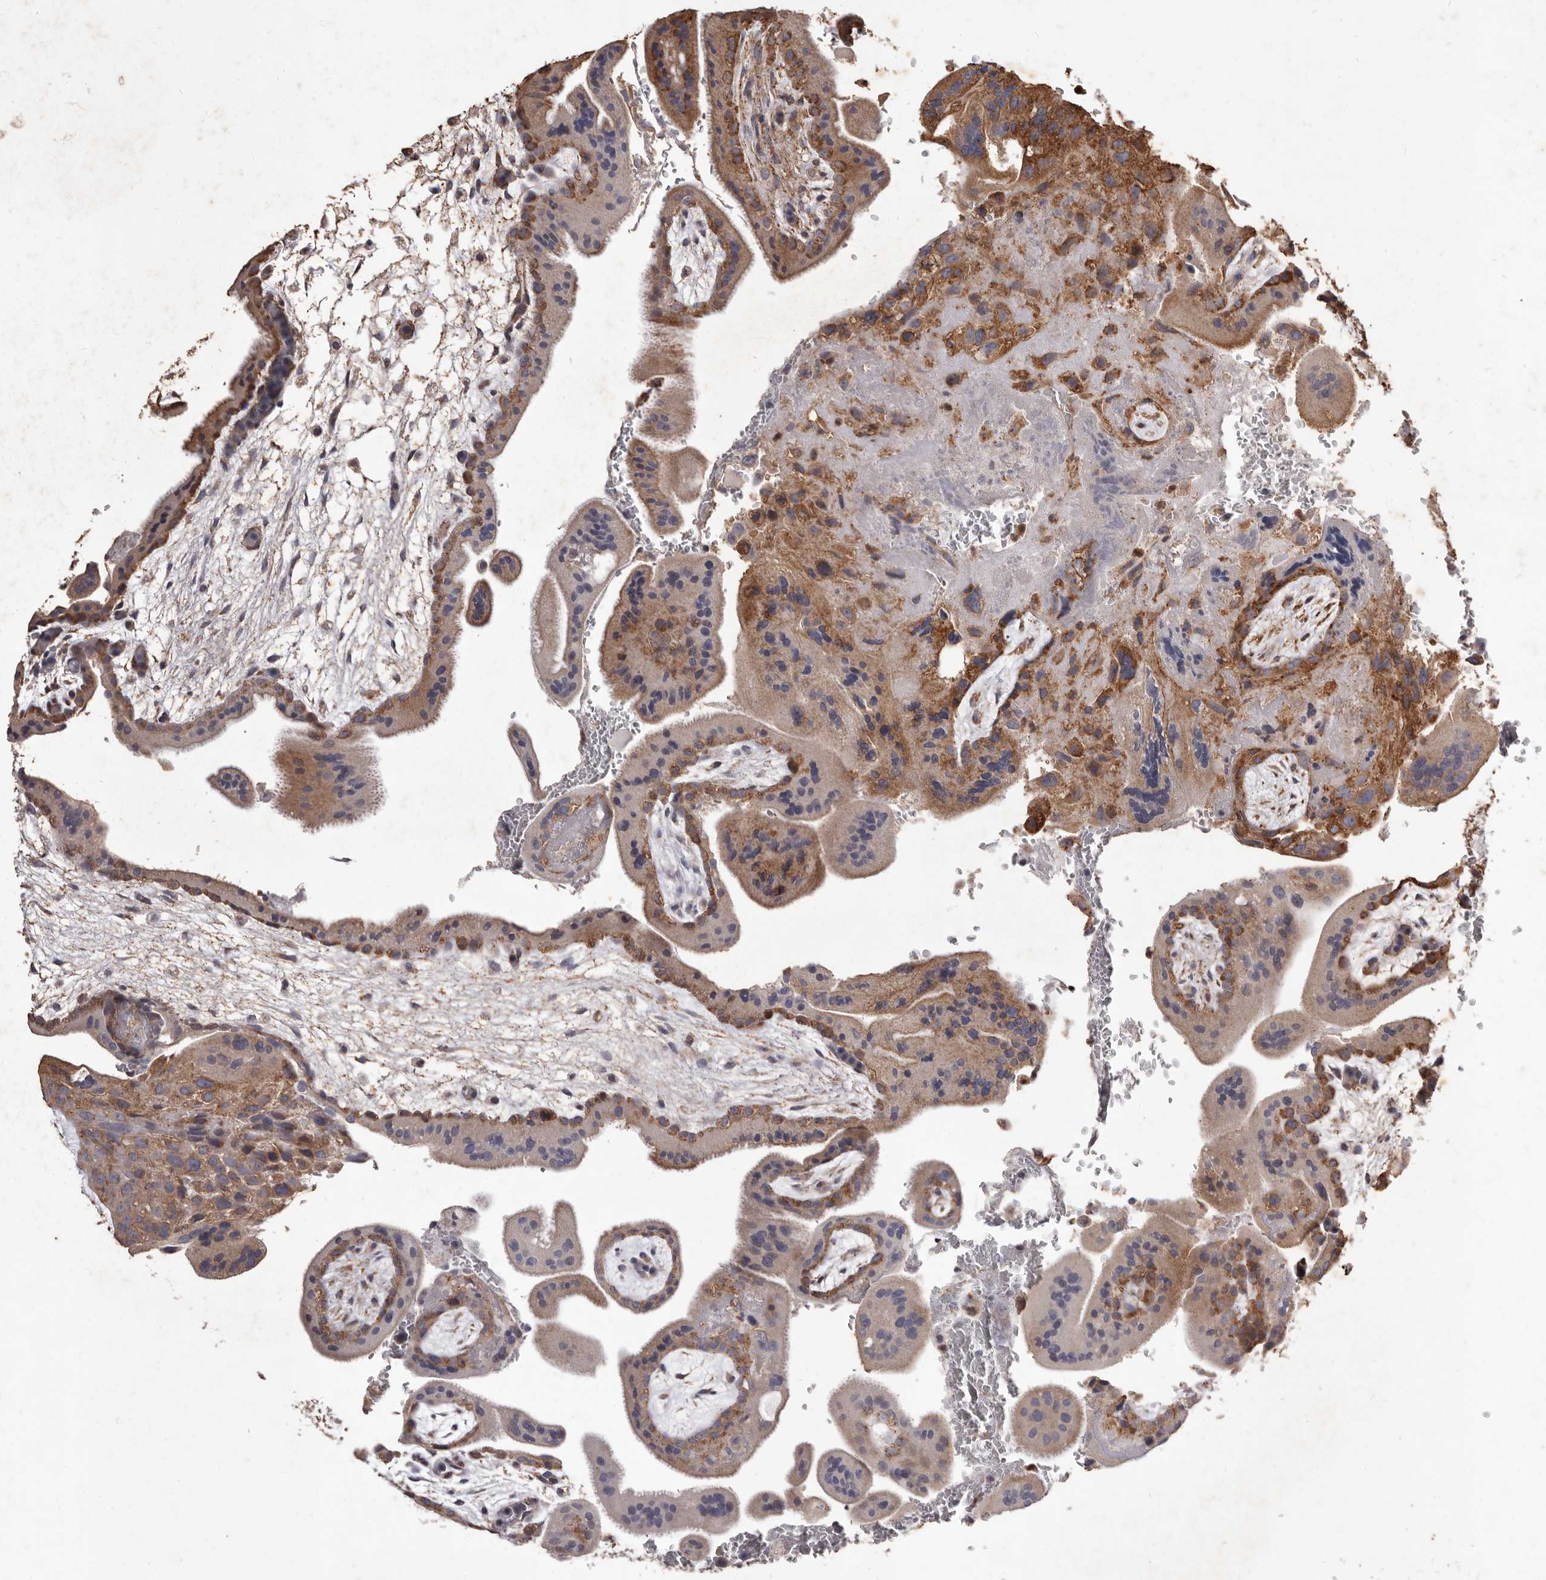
{"staining": {"intensity": "moderate", "quantity": "25%-75%", "location": "cytoplasmic/membranous"}, "tissue": "placenta", "cell_type": "Decidual cells", "image_type": "normal", "snomed": [{"axis": "morphology", "description": "Normal tissue, NOS"}, {"axis": "topography", "description": "Placenta"}], "caption": "Immunohistochemistry staining of normal placenta, which shows medium levels of moderate cytoplasmic/membranous positivity in about 25%-75% of decidual cells indicating moderate cytoplasmic/membranous protein positivity. The staining was performed using DAB (3,3'-diaminobenzidine) (brown) for protein detection and nuclei were counterstained in hematoxylin (blue).", "gene": "CXCL14", "patient": {"sex": "female", "age": 35}}